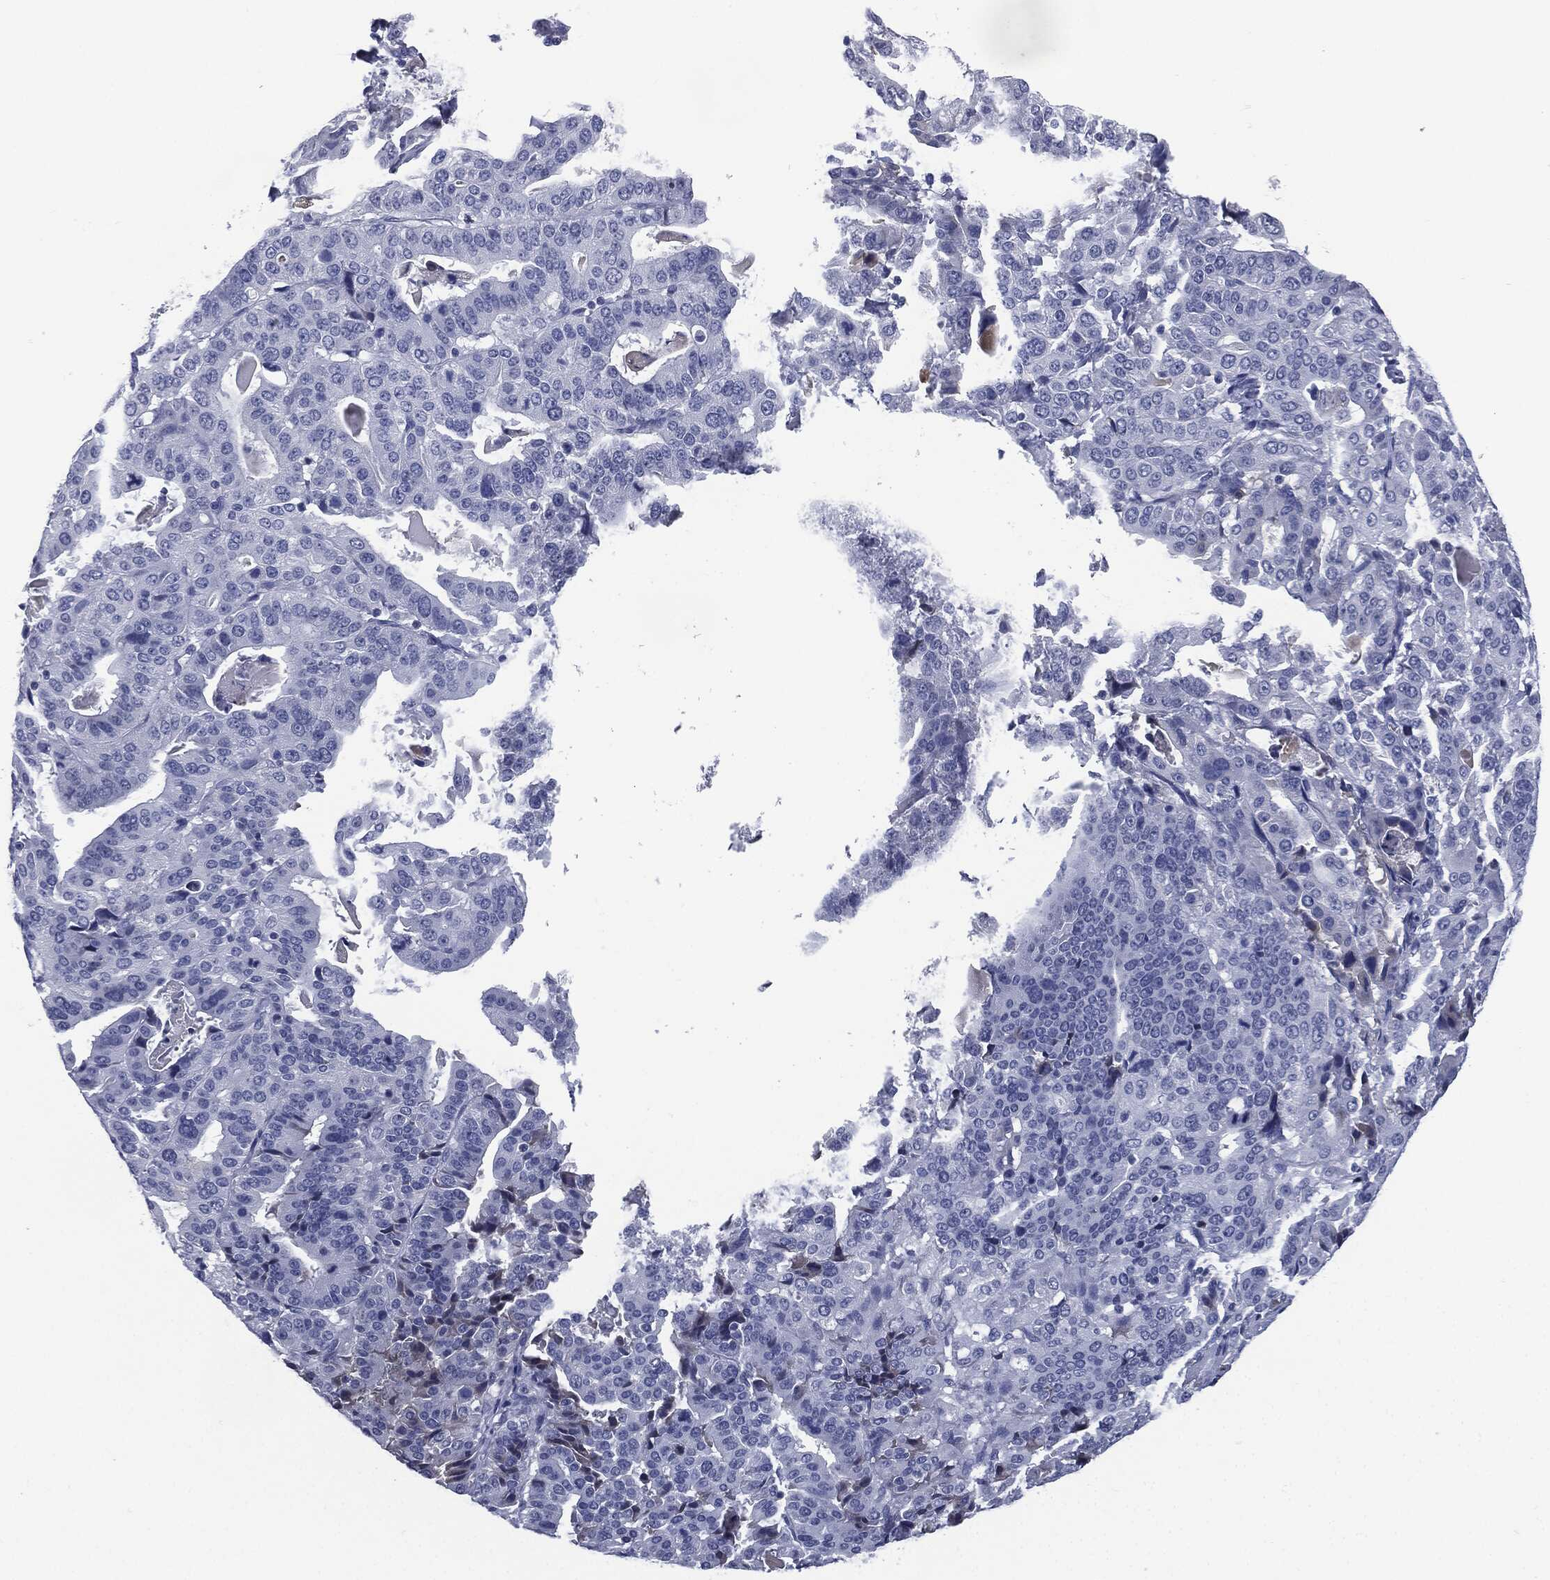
{"staining": {"intensity": "negative", "quantity": "none", "location": "none"}, "tissue": "stomach cancer", "cell_type": "Tumor cells", "image_type": "cancer", "snomed": [{"axis": "morphology", "description": "Adenocarcinoma, NOS"}, {"axis": "topography", "description": "Stomach"}], "caption": "Immunohistochemistry of stomach cancer (adenocarcinoma) shows no positivity in tumor cells.", "gene": "SIGLEC7", "patient": {"sex": "male", "age": 48}}